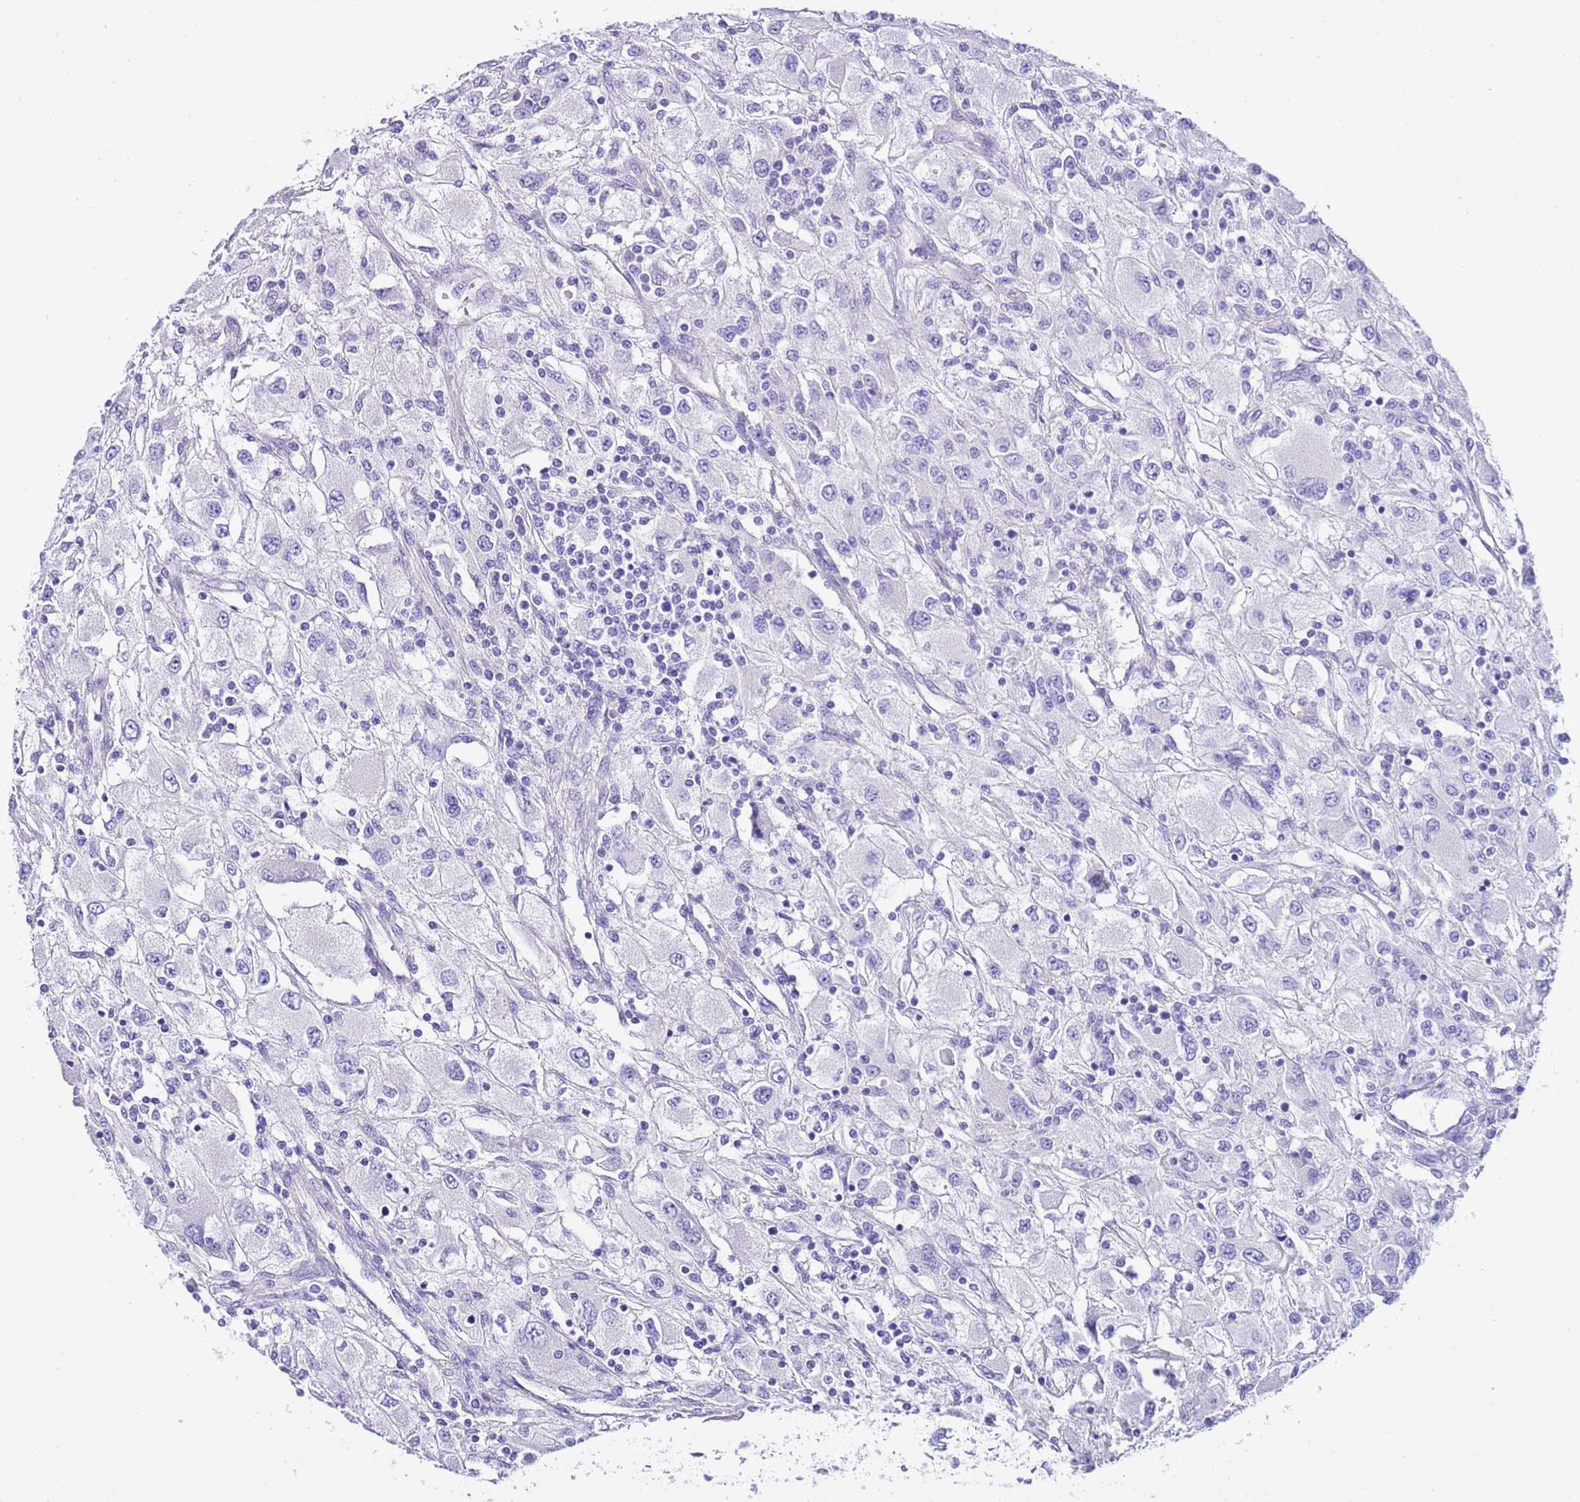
{"staining": {"intensity": "negative", "quantity": "none", "location": "none"}, "tissue": "renal cancer", "cell_type": "Tumor cells", "image_type": "cancer", "snomed": [{"axis": "morphology", "description": "Adenocarcinoma, NOS"}, {"axis": "topography", "description": "Kidney"}], "caption": "High magnification brightfield microscopy of renal adenocarcinoma stained with DAB (3,3'-diaminobenzidine) (brown) and counterstained with hematoxylin (blue): tumor cells show no significant staining.", "gene": "BHLHA15", "patient": {"sex": "female", "age": 67}}